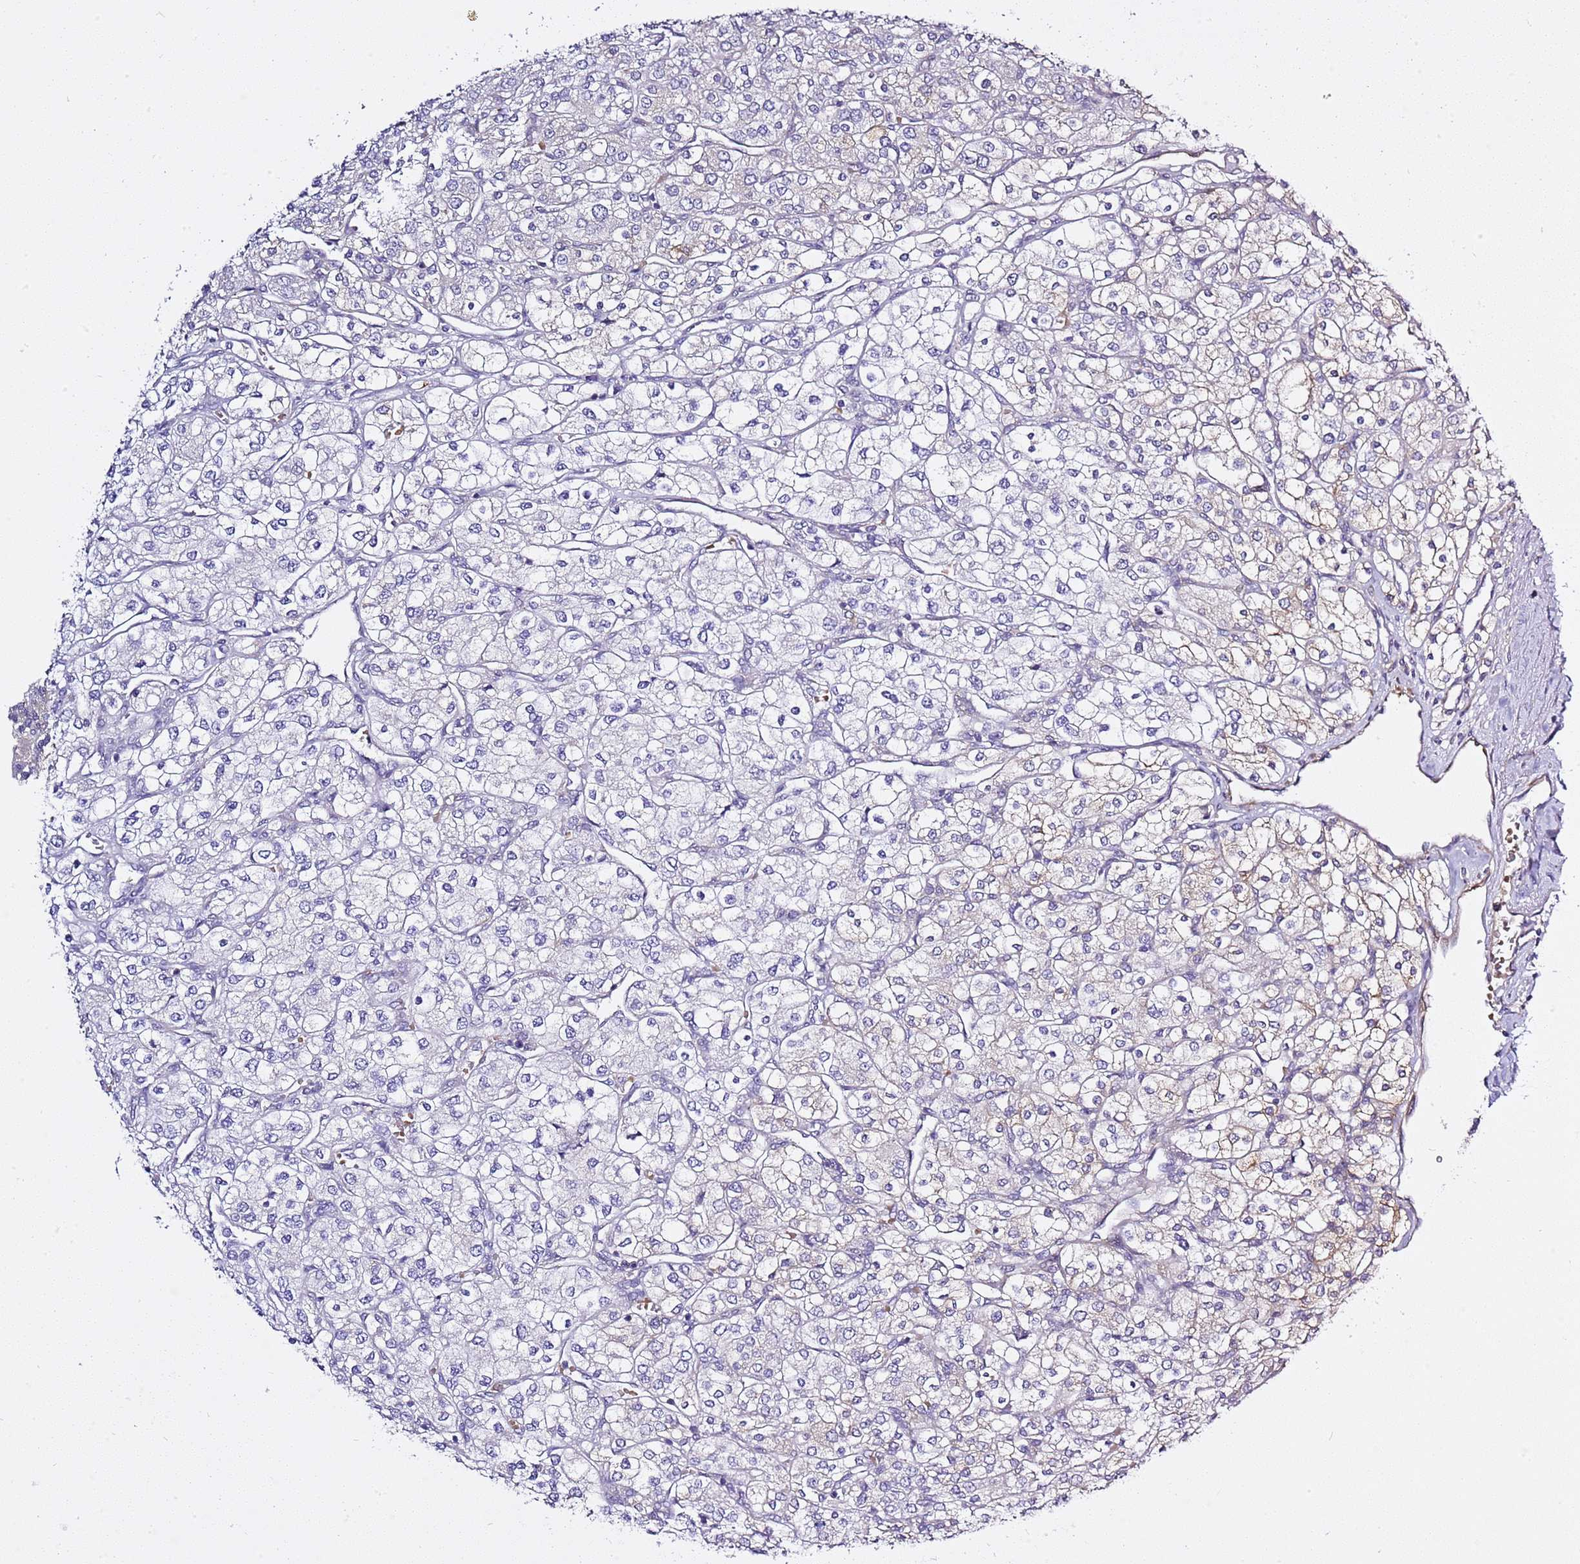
{"staining": {"intensity": "negative", "quantity": "none", "location": "none"}, "tissue": "renal cancer", "cell_type": "Tumor cells", "image_type": "cancer", "snomed": [{"axis": "morphology", "description": "Adenocarcinoma, NOS"}, {"axis": "topography", "description": "Kidney"}], "caption": "The micrograph shows no significant positivity in tumor cells of renal cancer.", "gene": "RFK", "patient": {"sex": "male", "age": 80}}